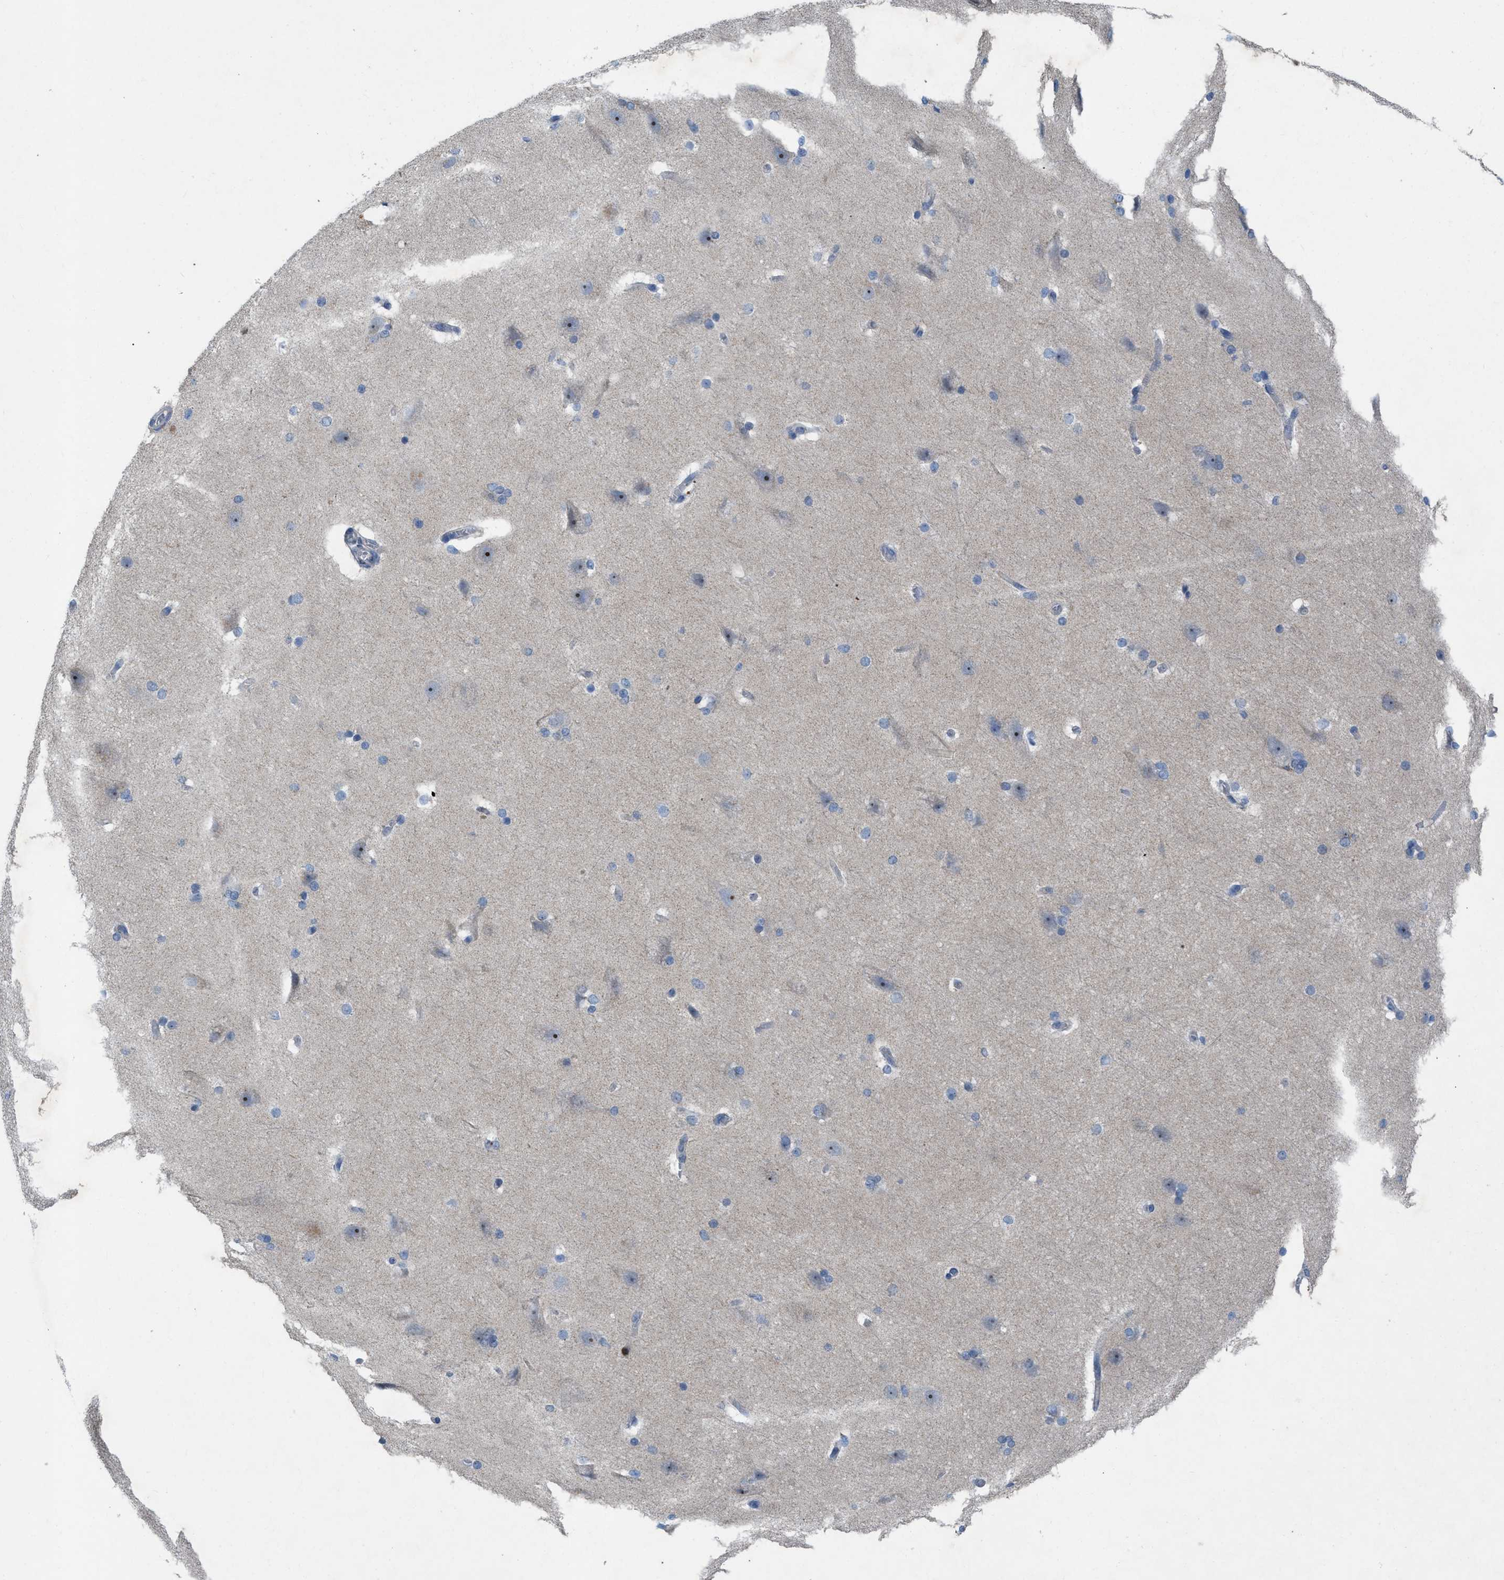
{"staining": {"intensity": "negative", "quantity": "none", "location": "none"}, "tissue": "cerebral cortex", "cell_type": "Endothelial cells", "image_type": "normal", "snomed": [{"axis": "morphology", "description": "Normal tissue, NOS"}, {"axis": "topography", "description": "Cerebral cortex"}, {"axis": "topography", "description": "Hippocampus"}], "caption": "Immunohistochemical staining of benign human cerebral cortex shows no significant staining in endothelial cells.", "gene": "PLPPR5", "patient": {"sex": "female", "age": 19}}